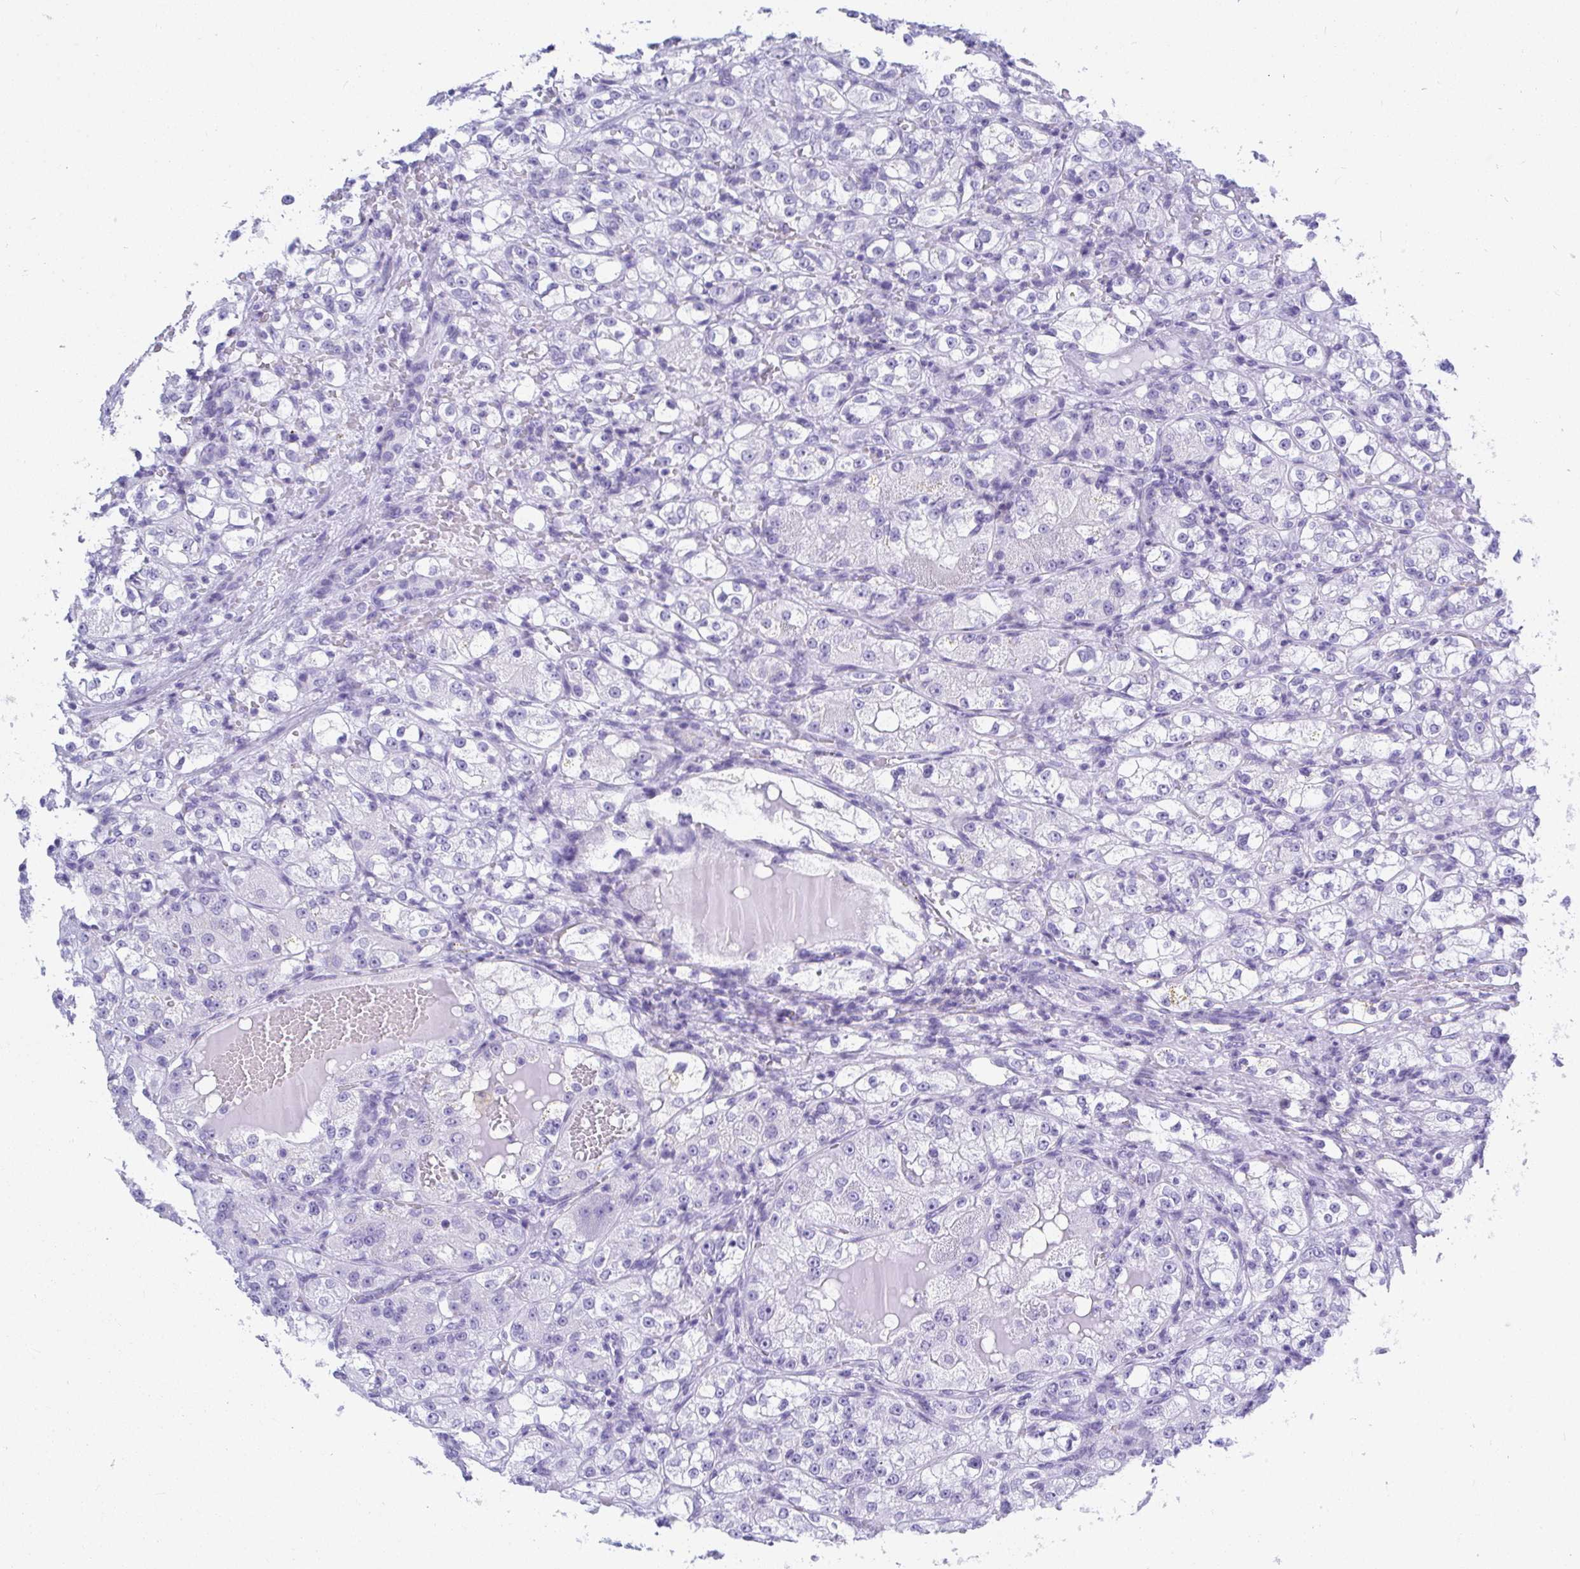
{"staining": {"intensity": "negative", "quantity": "none", "location": "none"}, "tissue": "renal cancer", "cell_type": "Tumor cells", "image_type": "cancer", "snomed": [{"axis": "morphology", "description": "Normal tissue, NOS"}, {"axis": "morphology", "description": "Adenocarcinoma, NOS"}, {"axis": "topography", "description": "Kidney"}], "caption": "Tumor cells show no significant expression in adenocarcinoma (renal). (Stains: DAB IHC with hematoxylin counter stain, Microscopy: brightfield microscopy at high magnification).", "gene": "FRMD3", "patient": {"sex": "male", "age": 61}}